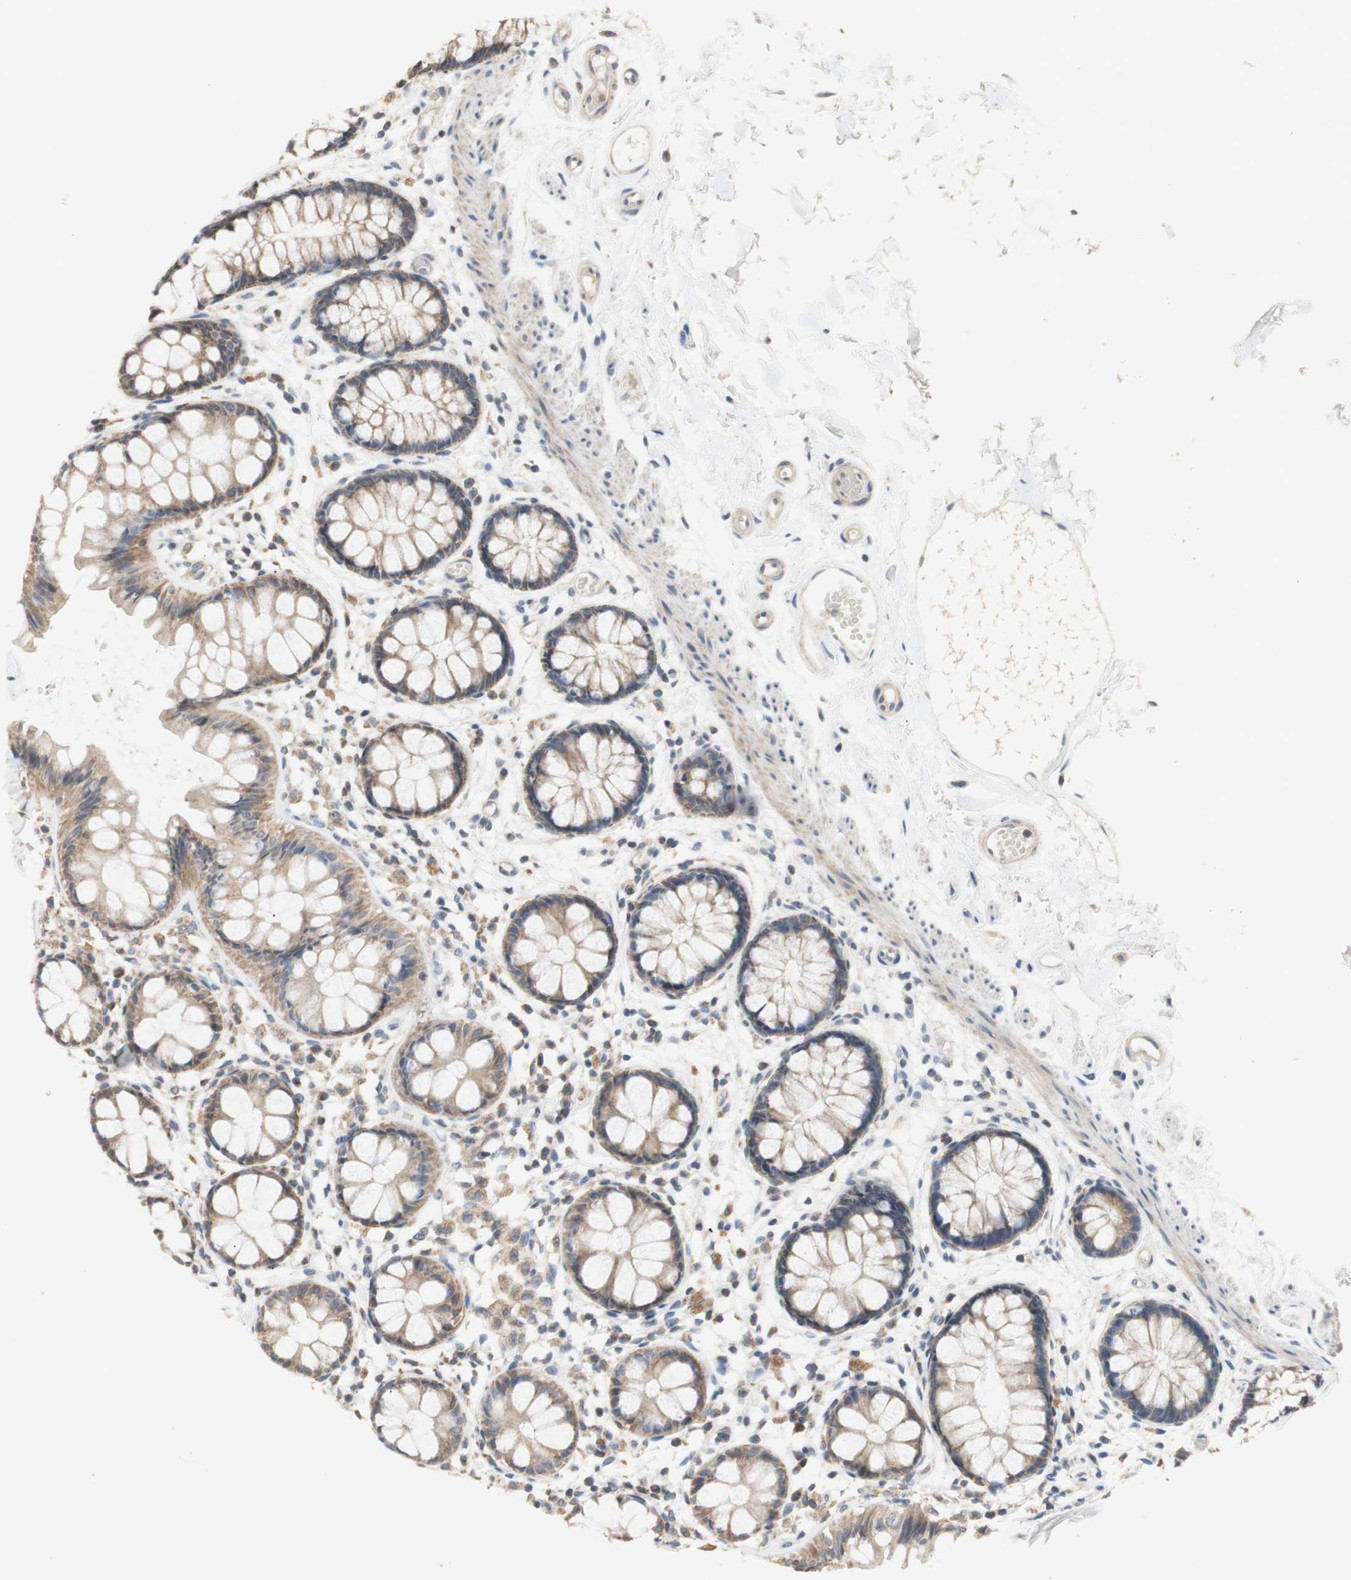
{"staining": {"intensity": "weak", "quantity": ">75%", "location": "cytoplasmic/membranous"}, "tissue": "rectum", "cell_type": "Glandular cells", "image_type": "normal", "snomed": [{"axis": "morphology", "description": "Normal tissue, NOS"}, {"axis": "topography", "description": "Rectum"}], "caption": "IHC (DAB) staining of benign rectum shows weak cytoplasmic/membranous protein expression in about >75% of glandular cells. The protein of interest is stained brown, and the nuclei are stained in blue (DAB (3,3'-diaminobenzidine) IHC with brightfield microscopy, high magnification).", "gene": "PTGIS", "patient": {"sex": "female", "age": 66}}